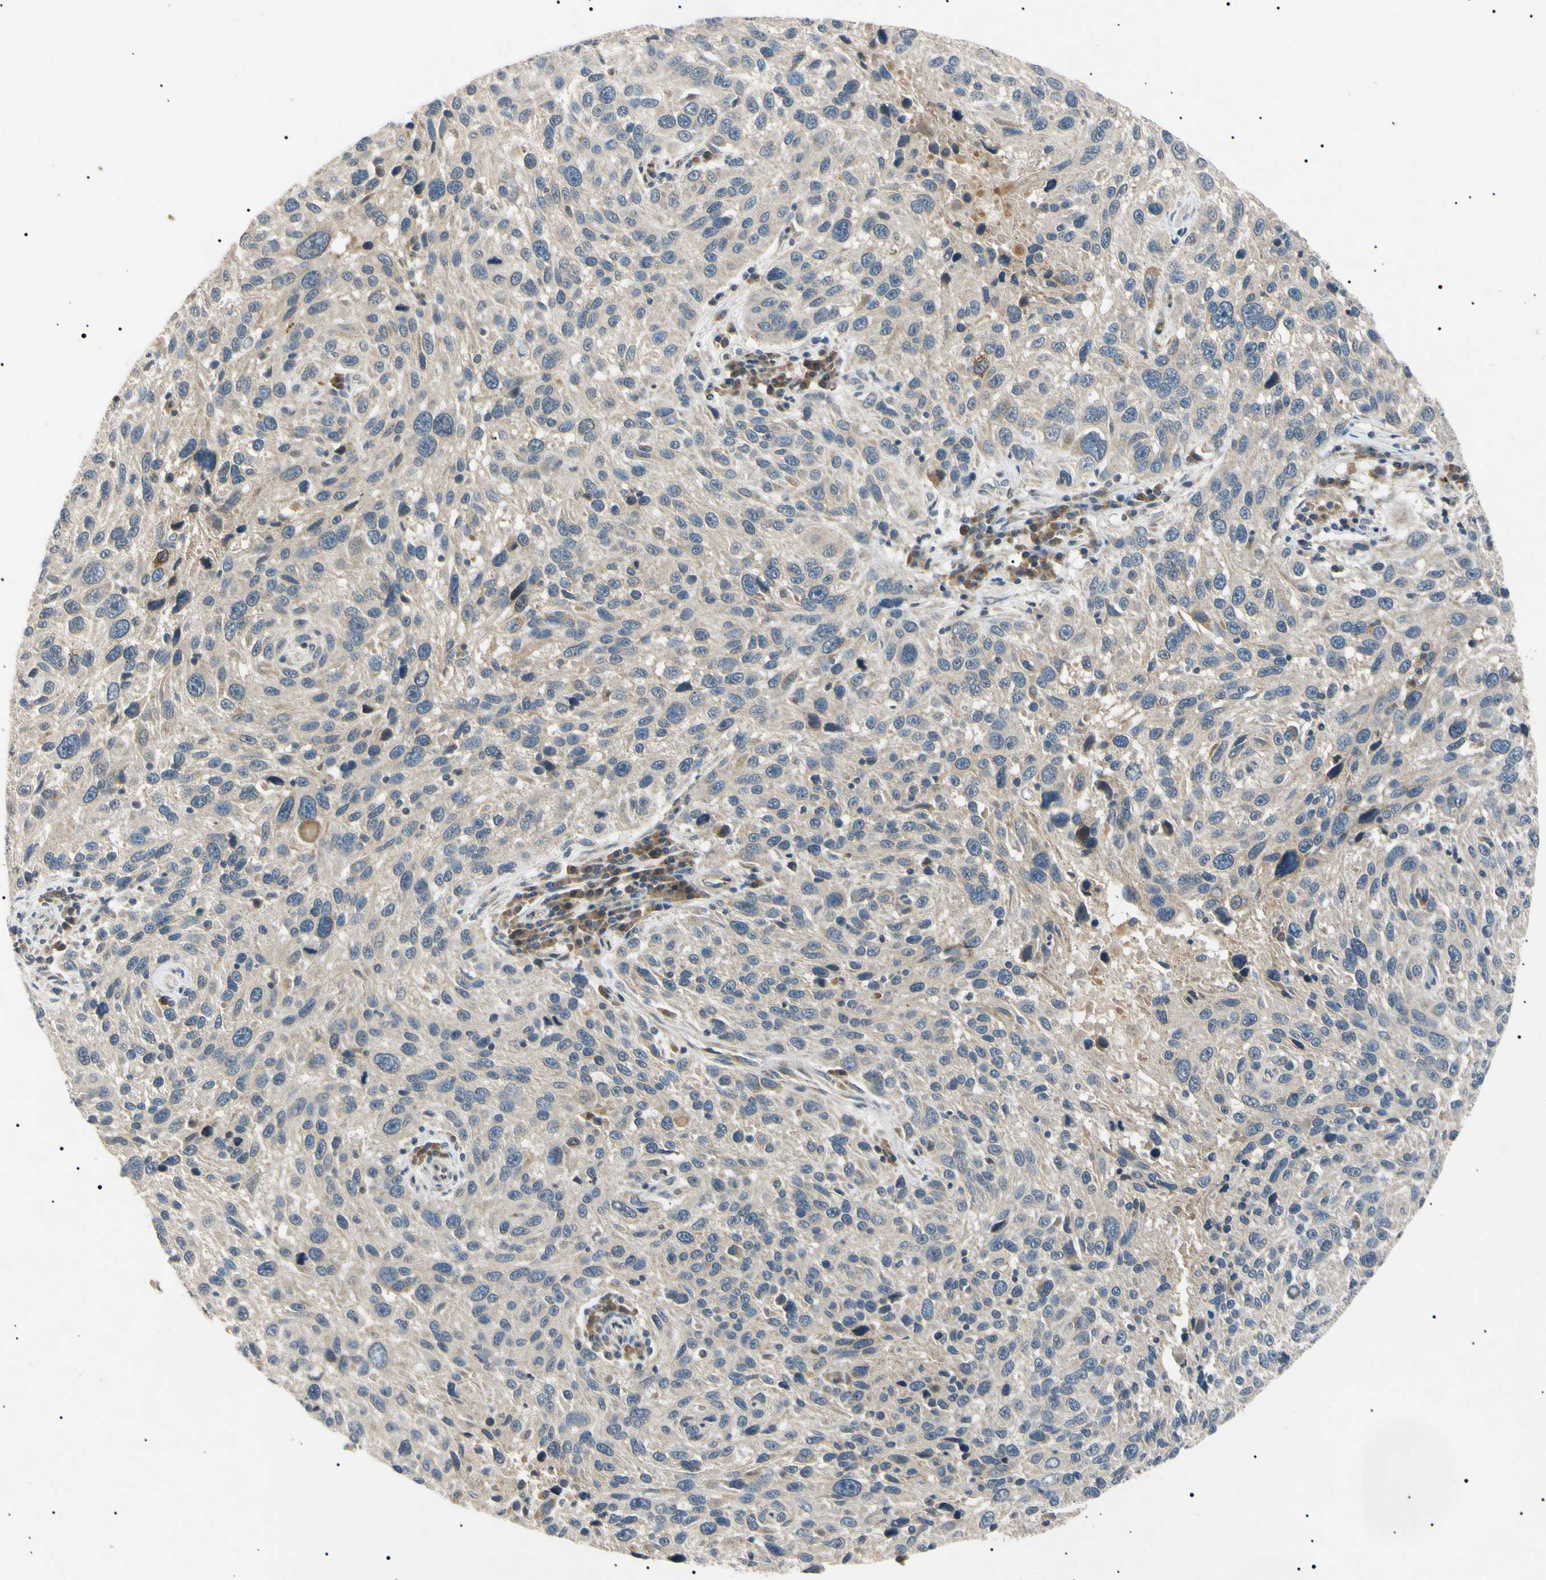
{"staining": {"intensity": "weak", "quantity": "25%-75%", "location": "cytoplasmic/membranous"}, "tissue": "melanoma", "cell_type": "Tumor cells", "image_type": "cancer", "snomed": [{"axis": "morphology", "description": "Malignant melanoma, NOS"}, {"axis": "topography", "description": "Skin"}], "caption": "Human malignant melanoma stained with a brown dye demonstrates weak cytoplasmic/membranous positive staining in about 25%-75% of tumor cells.", "gene": "TUBB4A", "patient": {"sex": "male", "age": 53}}